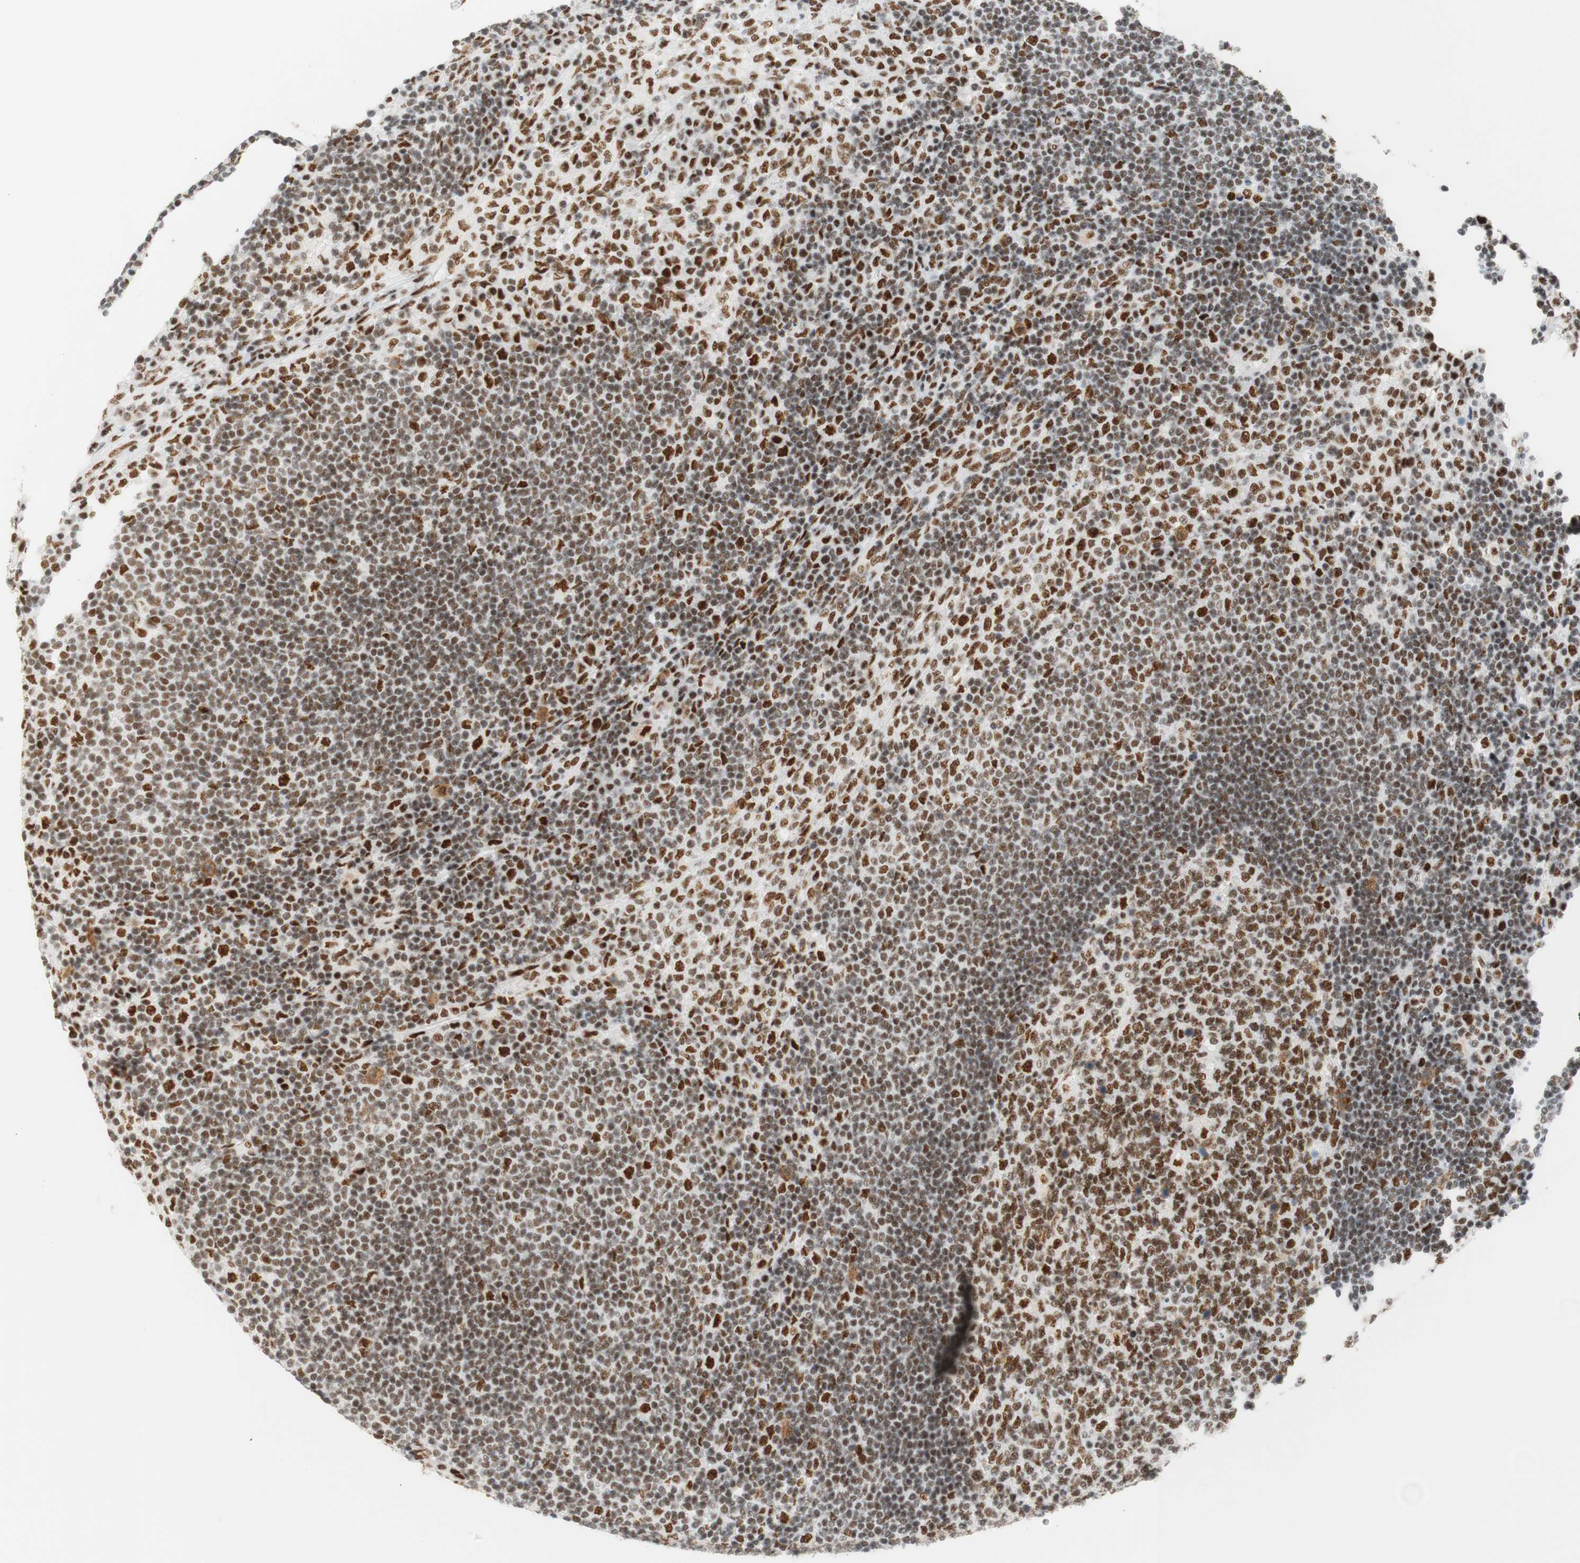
{"staining": {"intensity": "moderate", "quantity": ">75%", "location": "nuclear"}, "tissue": "lymph node", "cell_type": "Germinal center cells", "image_type": "normal", "snomed": [{"axis": "morphology", "description": "Normal tissue, NOS"}, {"axis": "topography", "description": "Lymph node"}], "caption": "Unremarkable lymph node displays moderate nuclear staining in approximately >75% of germinal center cells The protein is stained brown, and the nuclei are stained in blue (DAB IHC with brightfield microscopy, high magnification)..", "gene": "RNF20", "patient": {"sex": "female", "age": 53}}